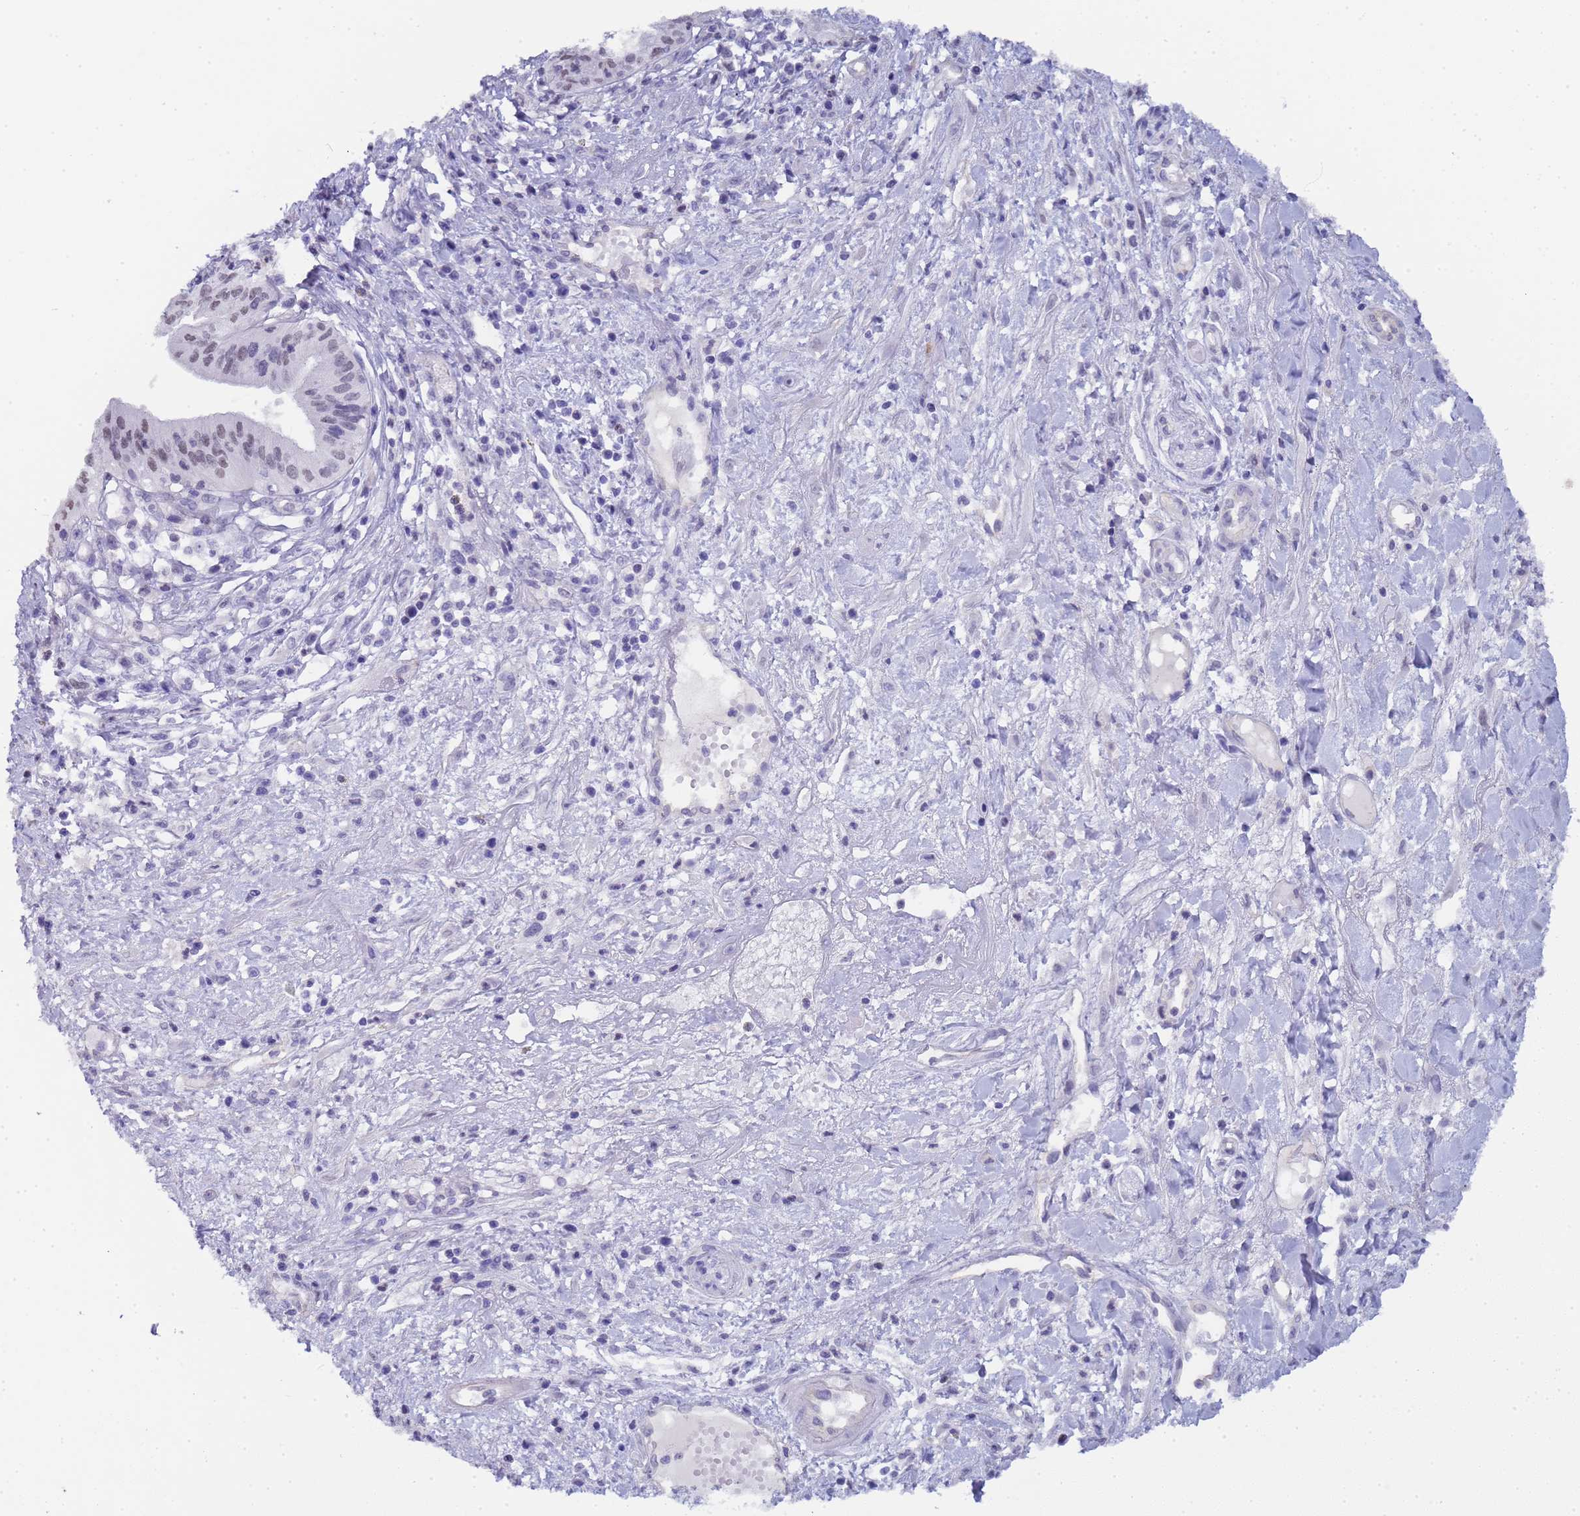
{"staining": {"intensity": "weak", "quantity": "<25%", "location": "nuclear"}, "tissue": "pancreatic cancer", "cell_type": "Tumor cells", "image_type": "cancer", "snomed": [{"axis": "morphology", "description": "Adenocarcinoma, NOS"}, {"axis": "topography", "description": "Pancreas"}], "caption": "The image shows no significant staining in tumor cells of pancreatic cancer (adenocarcinoma). Nuclei are stained in blue.", "gene": "CTRC", "patient": {"sex": "female", "age": 50}}